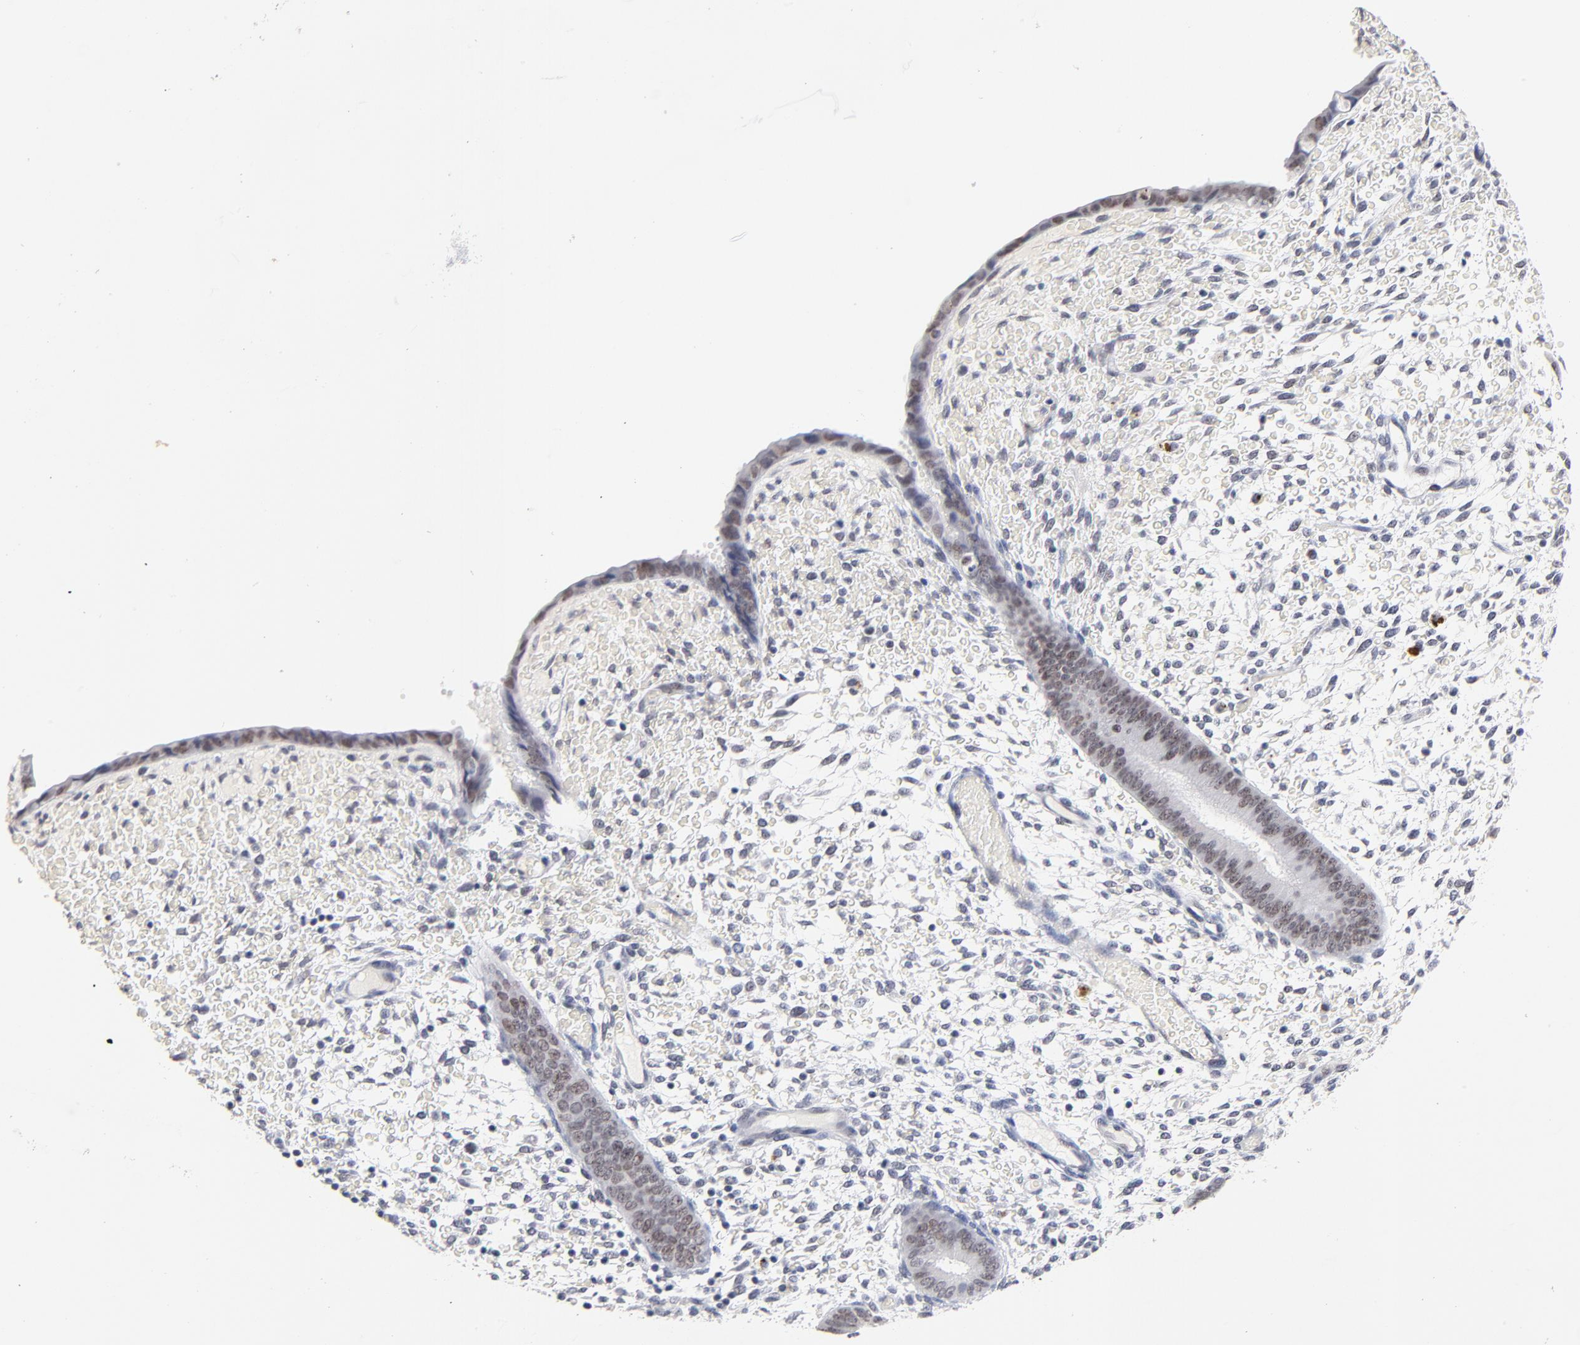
{"staining": {"intensity": "negative", "quantity": "none", "location": "none"}, "tissue": "endometrium", "cell_type": "Cells in endometrial stroma", "image_type": "normal", "snomed": [{"axis": "morphology", "description": "Normal tissue, NOS"}, {"axis": "topography", "description": "Endometrium"}], "caption": "Immunohistochemistry image of unremarkable endometrium stained for a protein (brown), which exhibits no positivity in cells in endometrial stroma. (Immunohistochemistry (ihc), brightfield microscopy, high magnification).", "gene": "ORC2", "patient": {"sex": "female", "age": 42}}